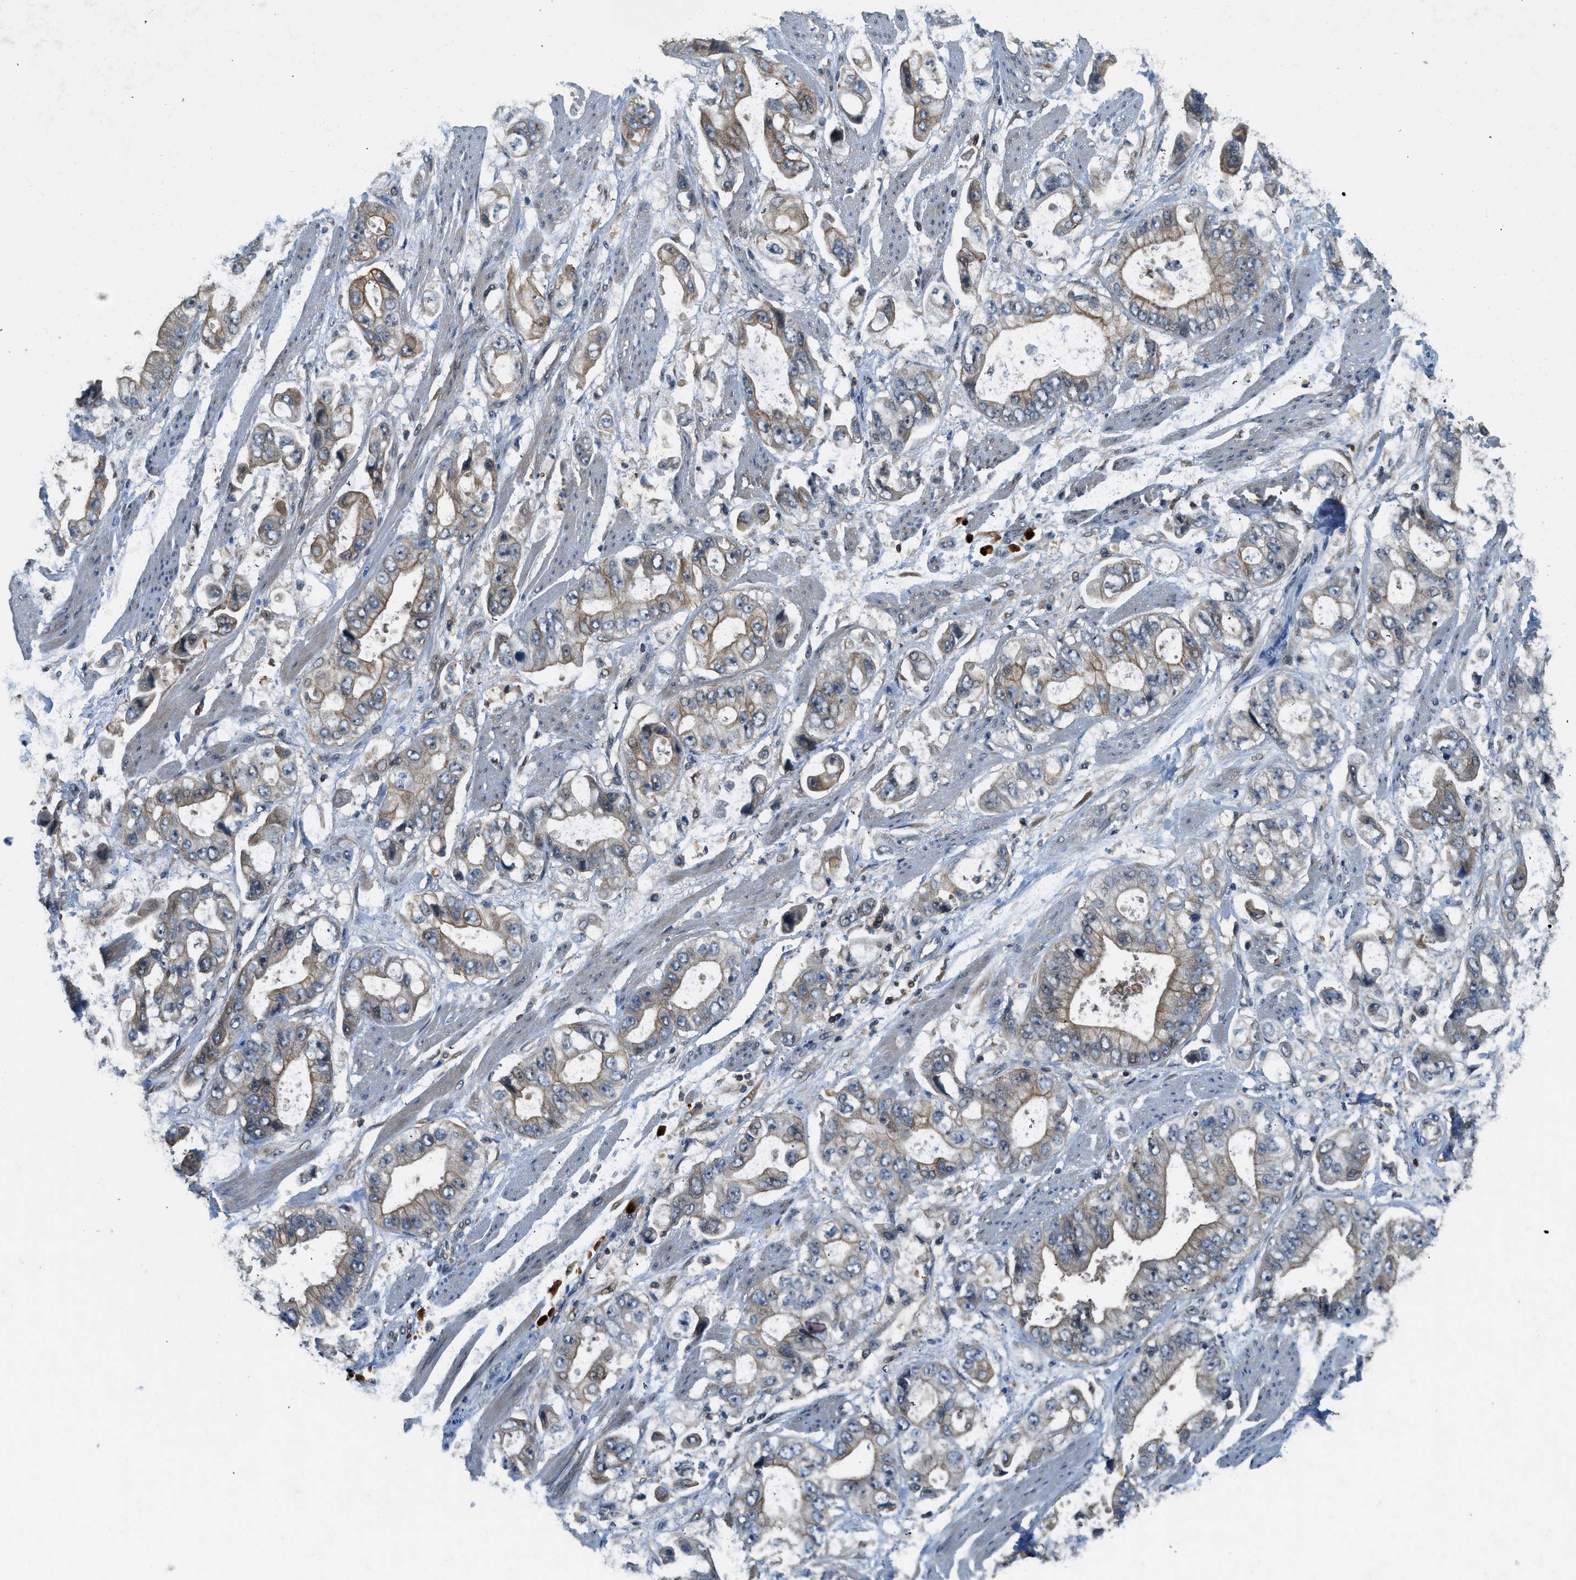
{"staining": {"intensity": "moderate", "quantity": ">75%", "location": "cytoplasmic/membranous"}, "tissue": "stomach cancer", "cell_type": "Tumor cells", "image_type": "cancer", "snomed": [{"axis": "morphology", "description": "Normal tissue, NOS"}, {"axis": "morphology", "description": "Adenocarcinoma, NOS"}, {"axis": "topography", "description": "Stomach"}], "caption": "IHC (DAB) staining of human stomach adenocarcinoma reveals moderate cytoplasmic/membranous protein positivity in approximately >75% of tumor cells.", "gene": "GMPPB", "patient": {"sex": "male", "age": 62}}